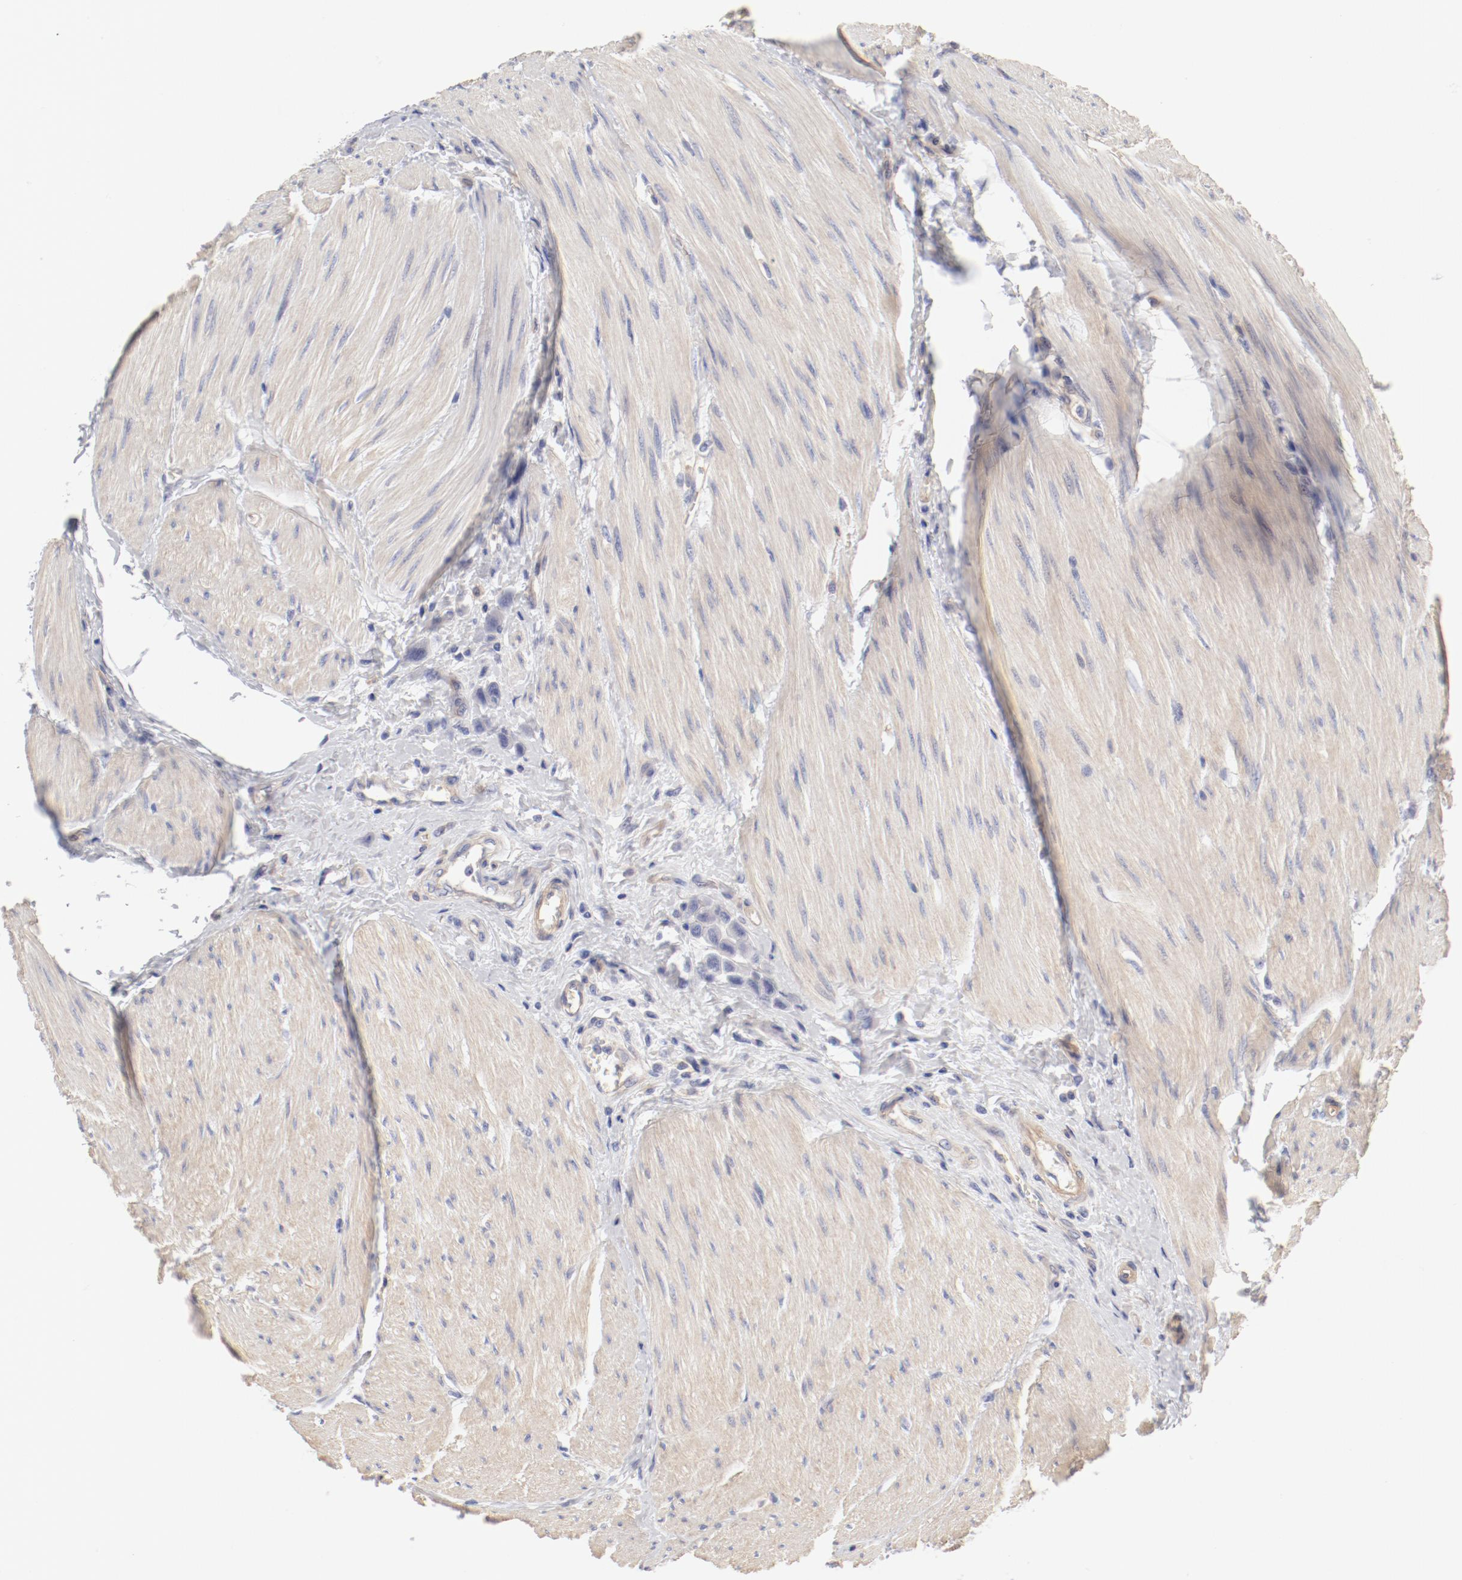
{"staining": {"intensity": "negative", "quantity": "none", "location": "none"}, "tissue": "urothelial cancer", "cell_type": "Tumor cells", "image_type": "cancer", "snomed": [{"axis": "morphology", "description": "Urothelial carcinoma, High grade"}, {"axis": "topography", "description": "Urinary bladder"}], "caption": "Histopathology image shows no significant protein expression in tumor cells of high-grade urothelial carcinoma.", "gene": "LAX1", "patient": {"sex": "male", "age": 50}}